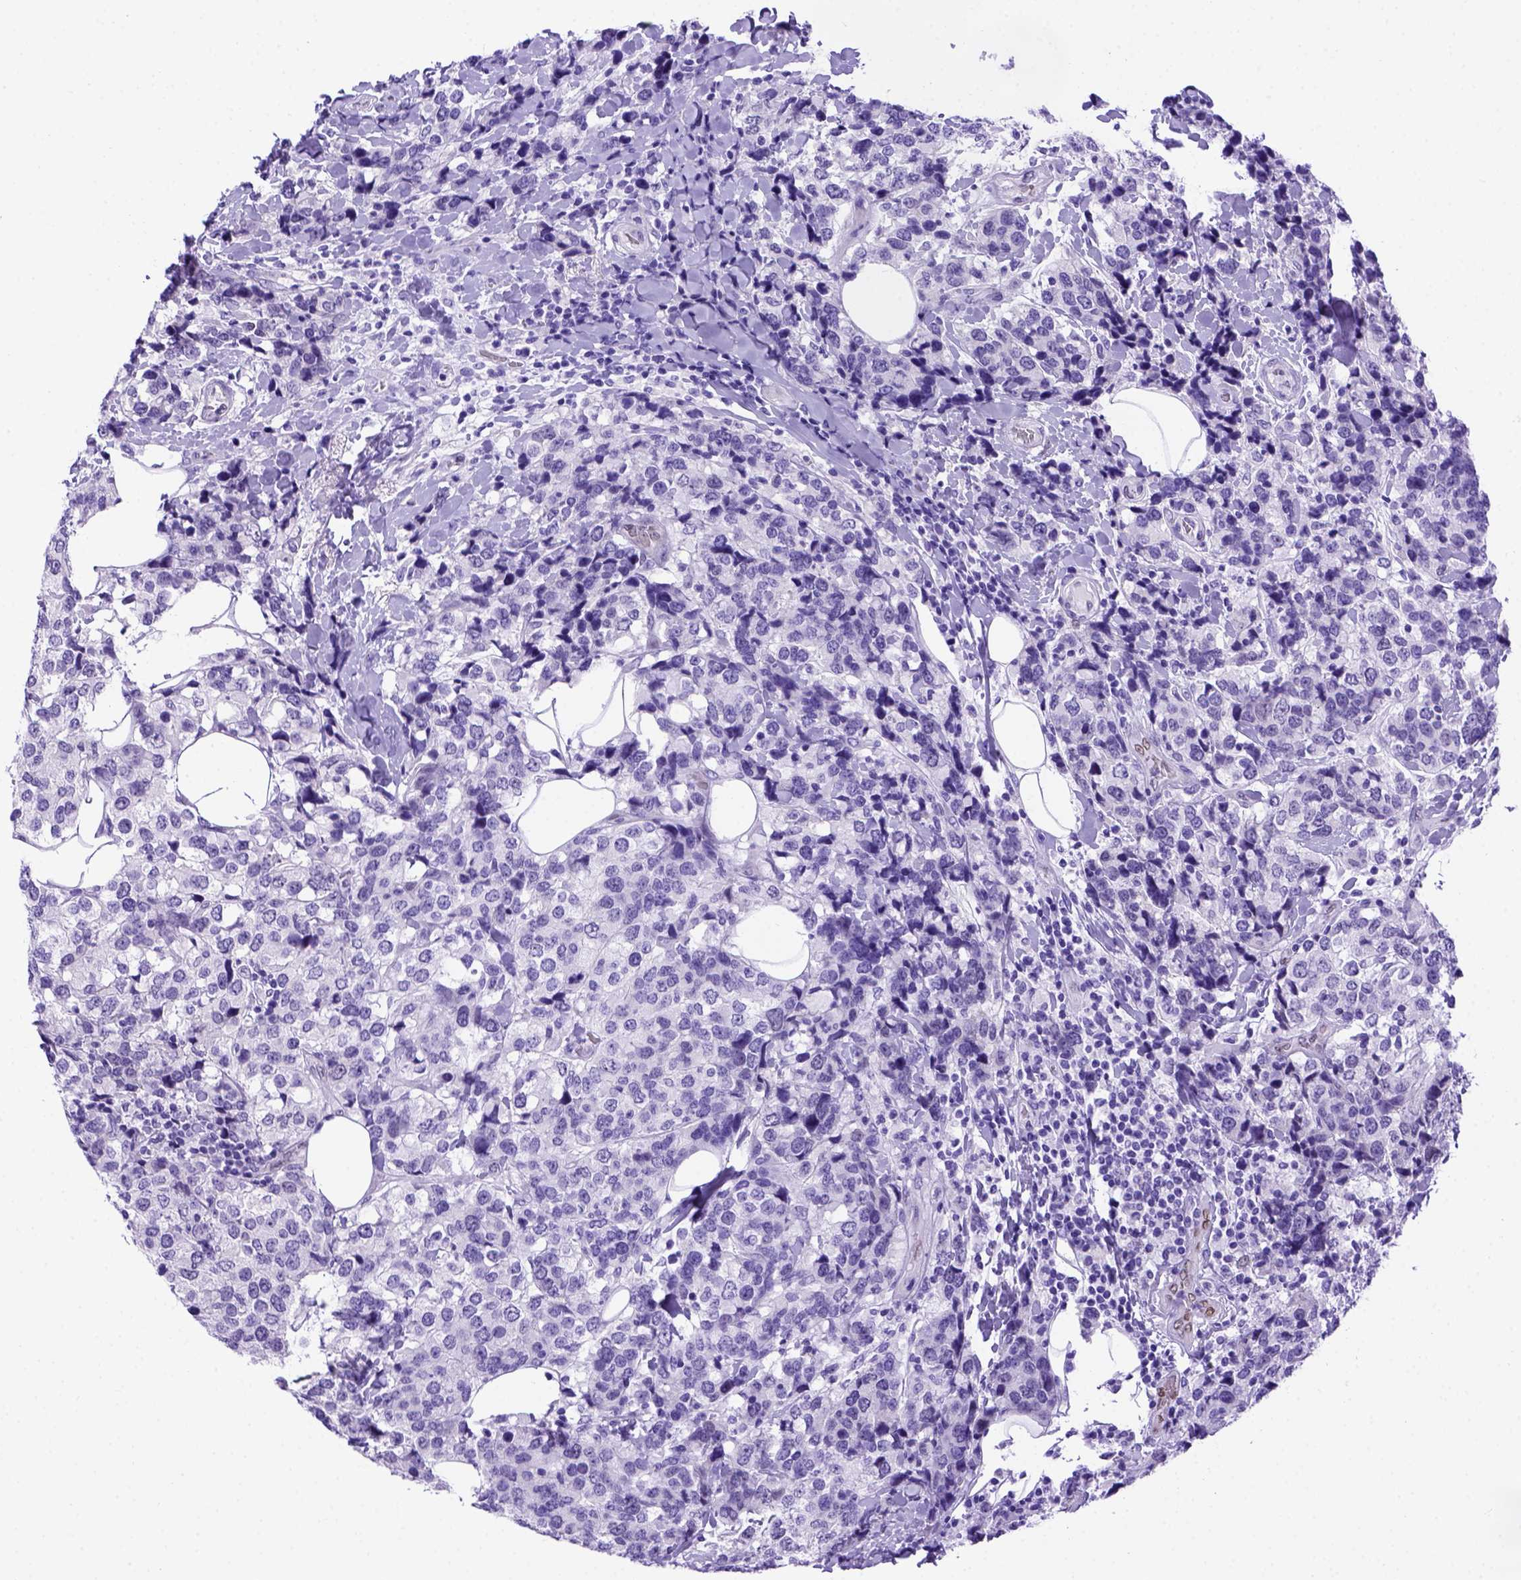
{"staining": {"intensity": "negative", "quantity": "none", "location": "none"}, "tissue": "breast cancer", "cell_type": "Tumor cells", "image_type": "cancer", "snomed": [{"axis": "morphology", "description": "Lobular carcinoma"}, {"axis": "topography", "description": "Breast"}], "caption": "The image exhibits no significant staining in tumor cells of breast cancer.", "gene": "MEOX2", "patient": {"sex": "female", "age": 59}}